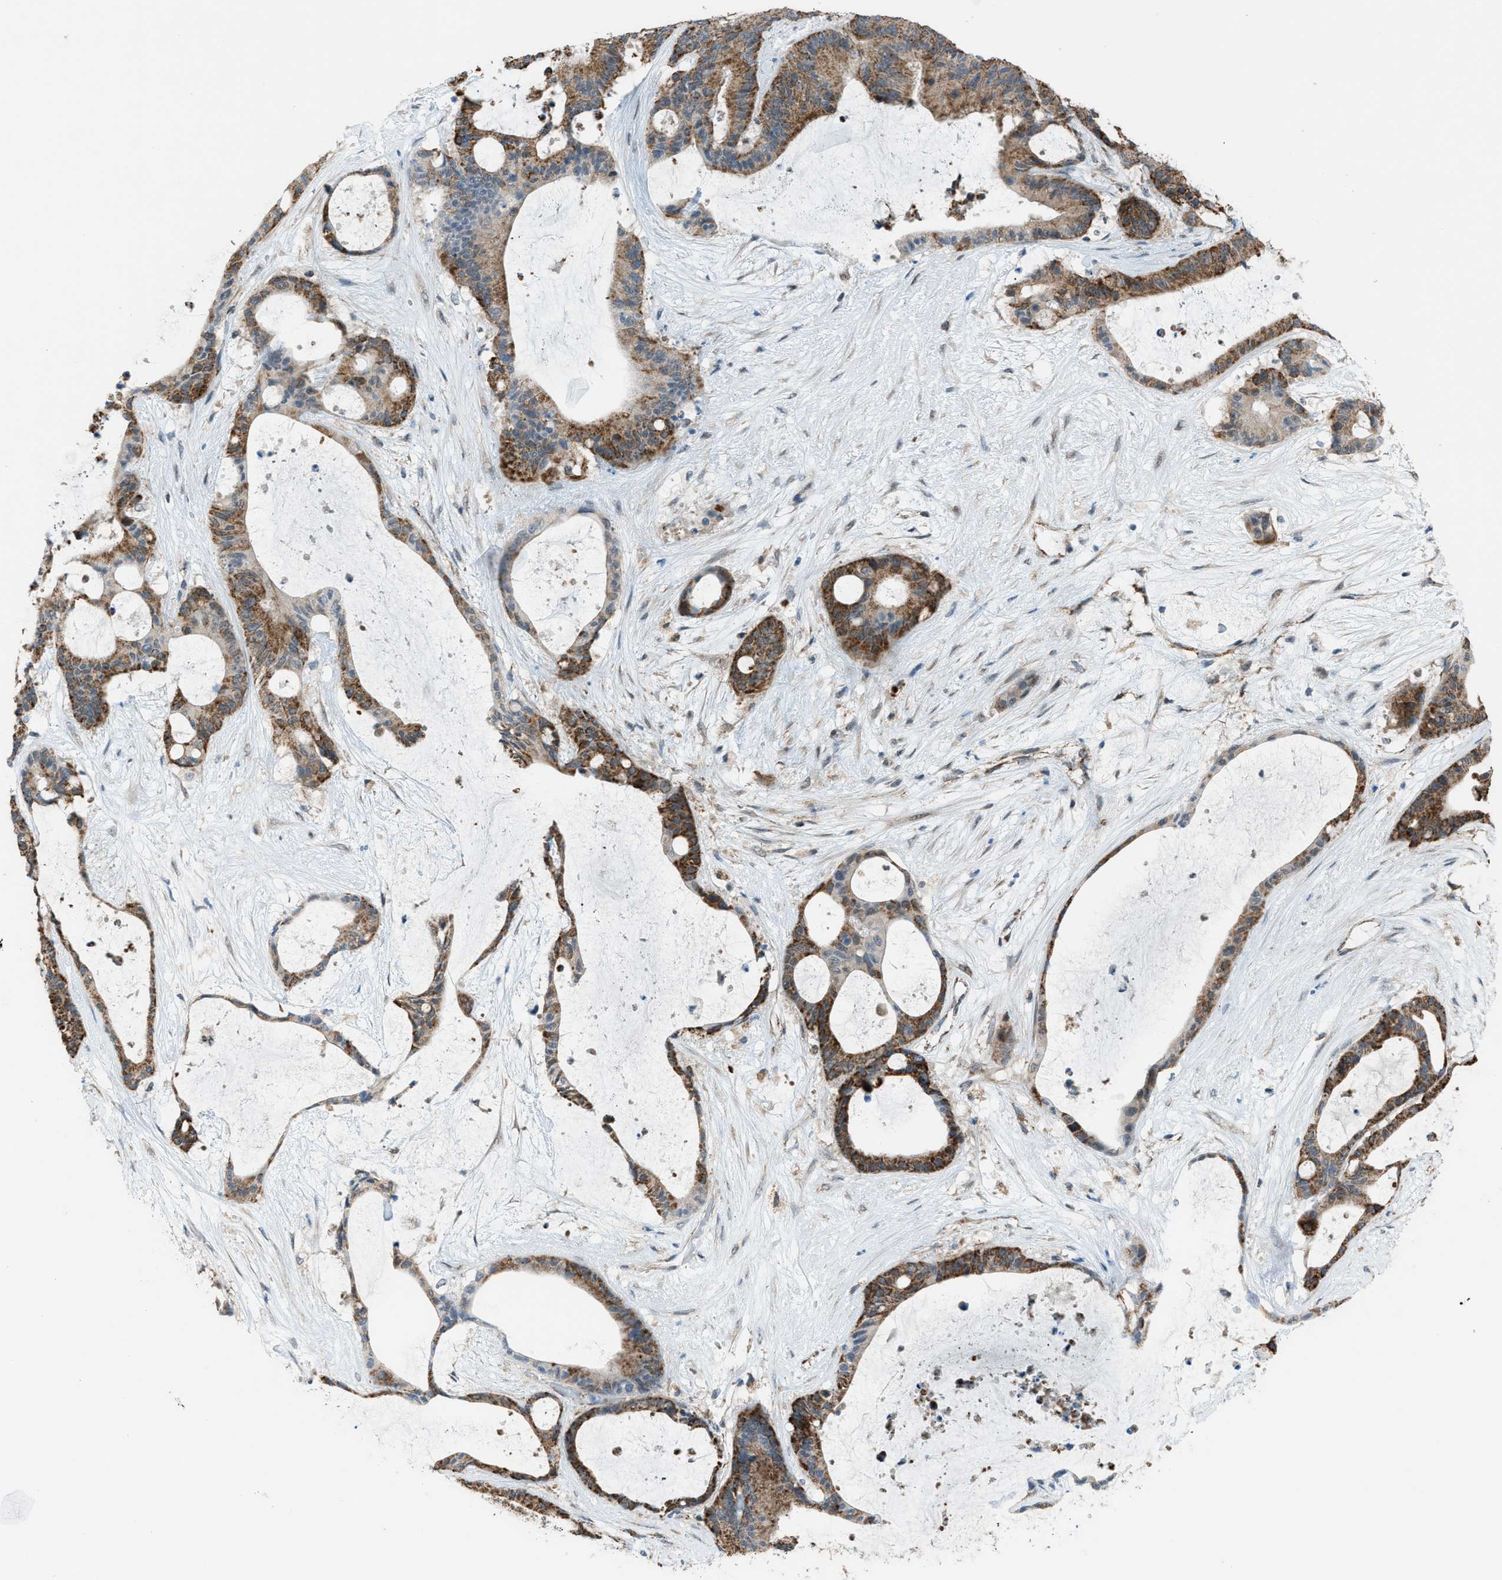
{"staining": {"intensity": "strong", "quantity": ">75%", "location": "cytoplasmic/membranous"}, "tissue": "liver cancer", "cell_type": "Tumor cells", "image_type": "cancer", "snomed": [{"axis": "morphology", "description": "Cholangiocarcinoma"}, {"axis": "topography", "description": "Liver"}], "caption": "IHC micrograph of liver cancer (cholangiocarcinoma) stained for a protein (brown), which displays high levels of strong cytoplasmic/membranous positivity in about >75% of tumor cells.", "gene": "SRM", "patient": {"sex": "female", "age": 73}}